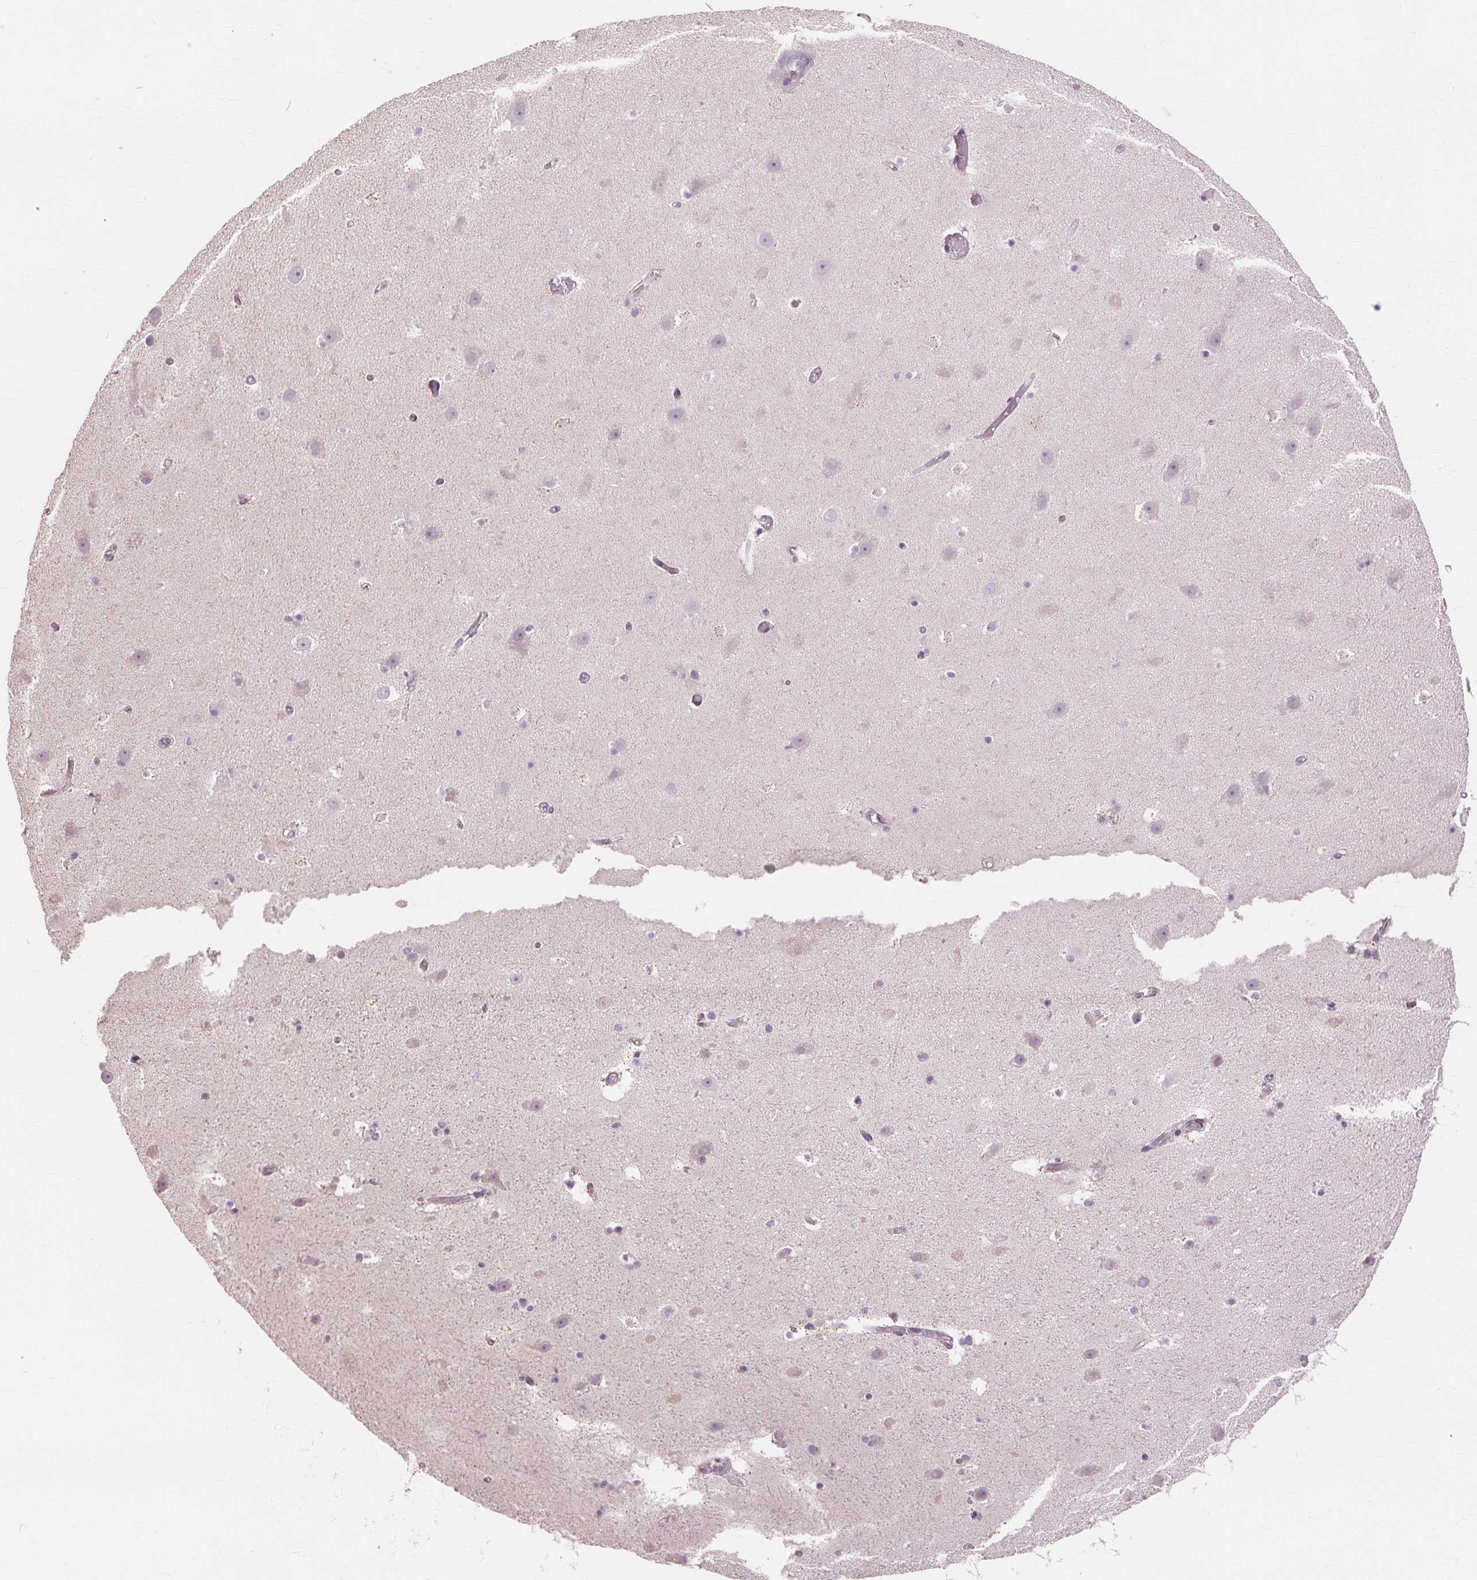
{"staining": {"intensity": "negative", "quantity": "none", "location": "none"}, "tissue": "hippocampus", "cell_type": "Glial cells", "image_type": "normal", "snomed": [{"axis": "morphology", "description": "Normal tissue, NOS"}, {"axis": "topography", "description": "Hippocampus"}], "caption": "A high-resolution micrograph shows IHC staining of unremarkable hippocampus, which displays no significant expression in glial cells.", "gene": "SIGLEC6", "patient": {"sex": "male", "age": 26}}